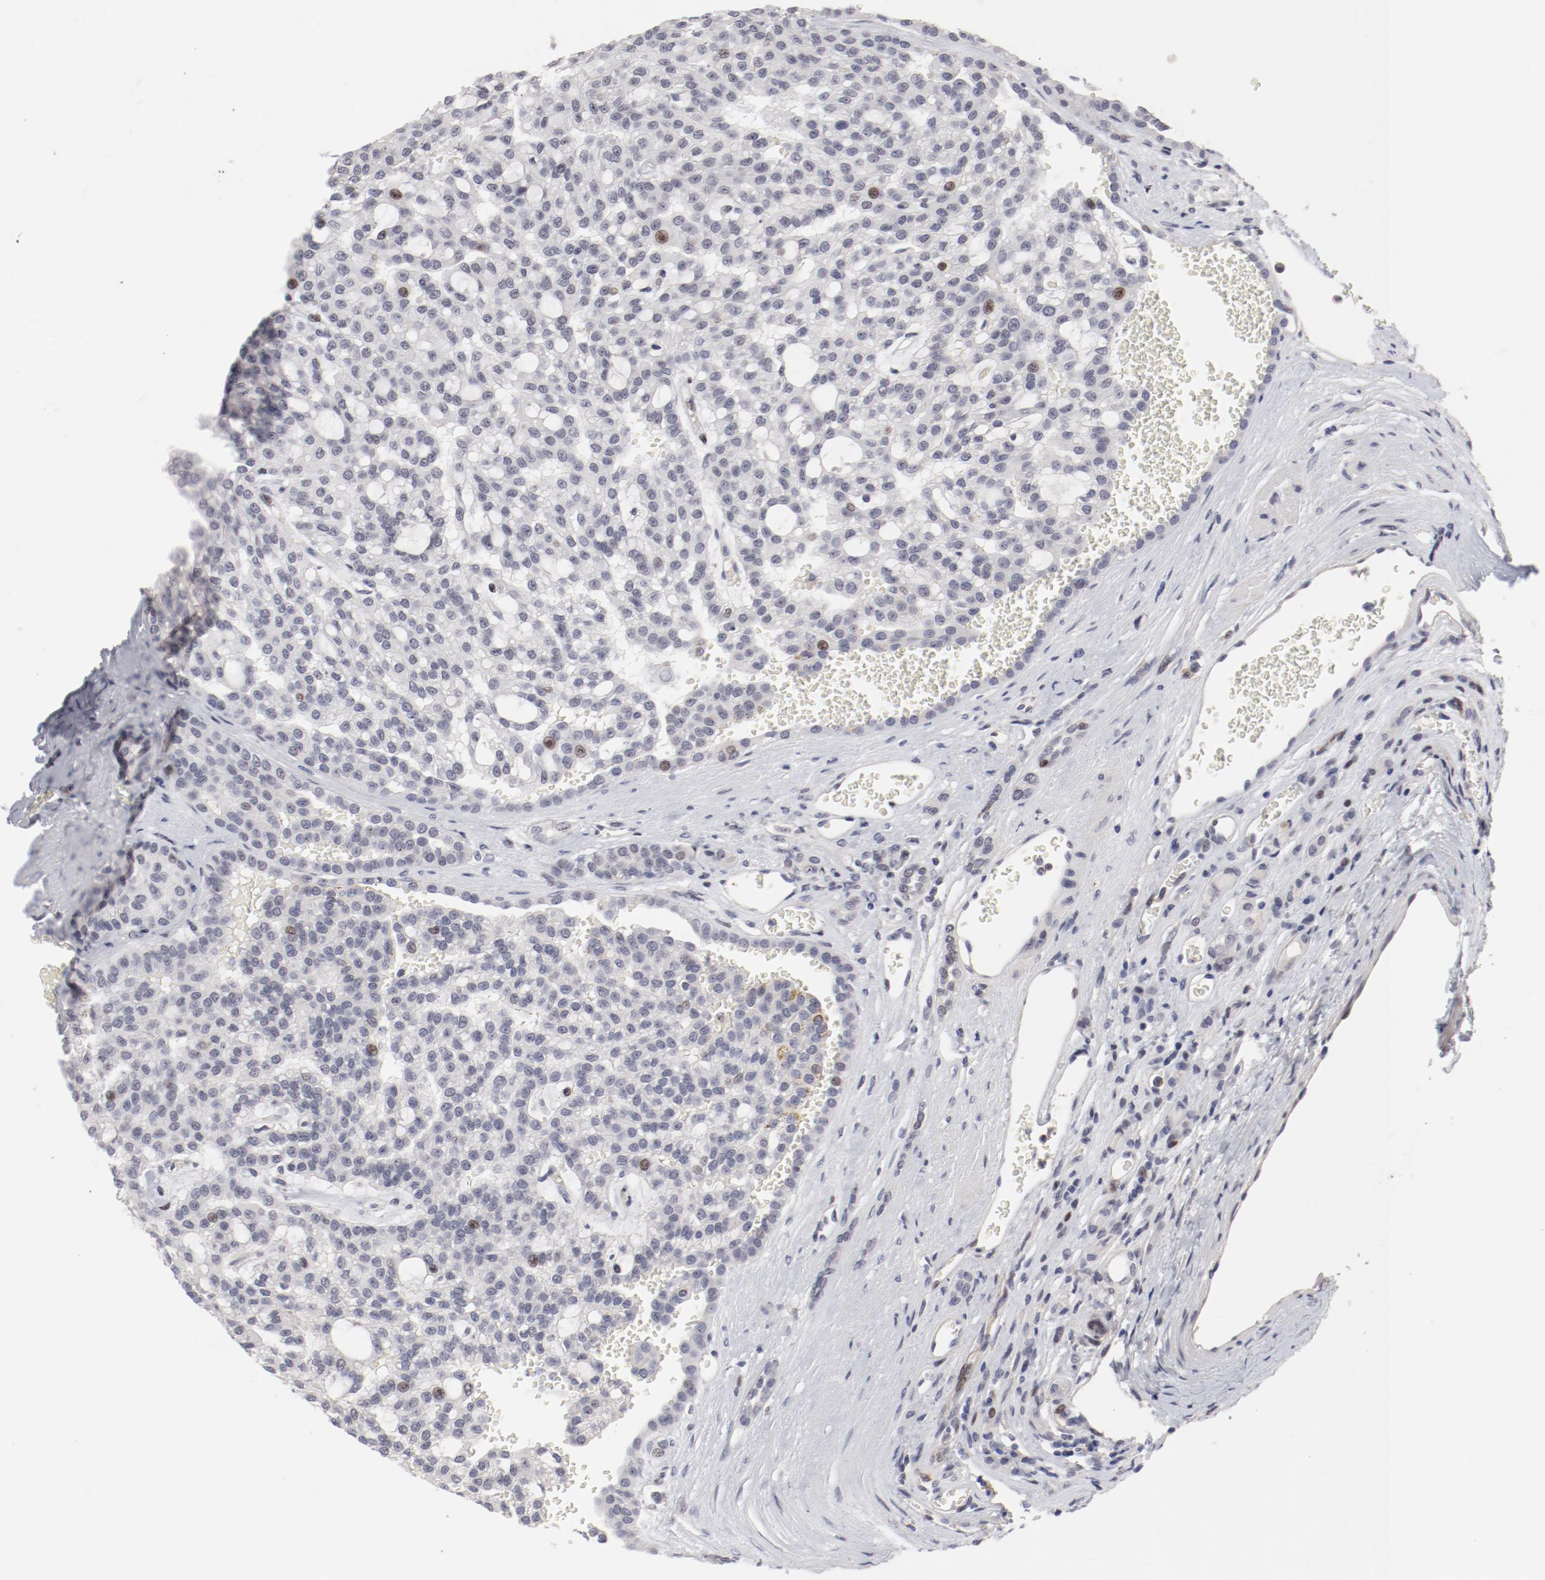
{"staining": {"intensity": "negative", "quantity": "none", "location": "none"}, "tissue": "renal cancer", "cell_type": "Tumor cells", "image_type": "cancer", "snomed": [{"axis": "morphology", "description": "Adenocarcinoma, NOS"}, {"axis": "topography", "description": "Kidney"}], "caption": "IHC of human renal adenocarcinoma exhibits no staining in tumor cells.", "gene": "FSCB", "patient": {"sex": "male", "age": 63}}